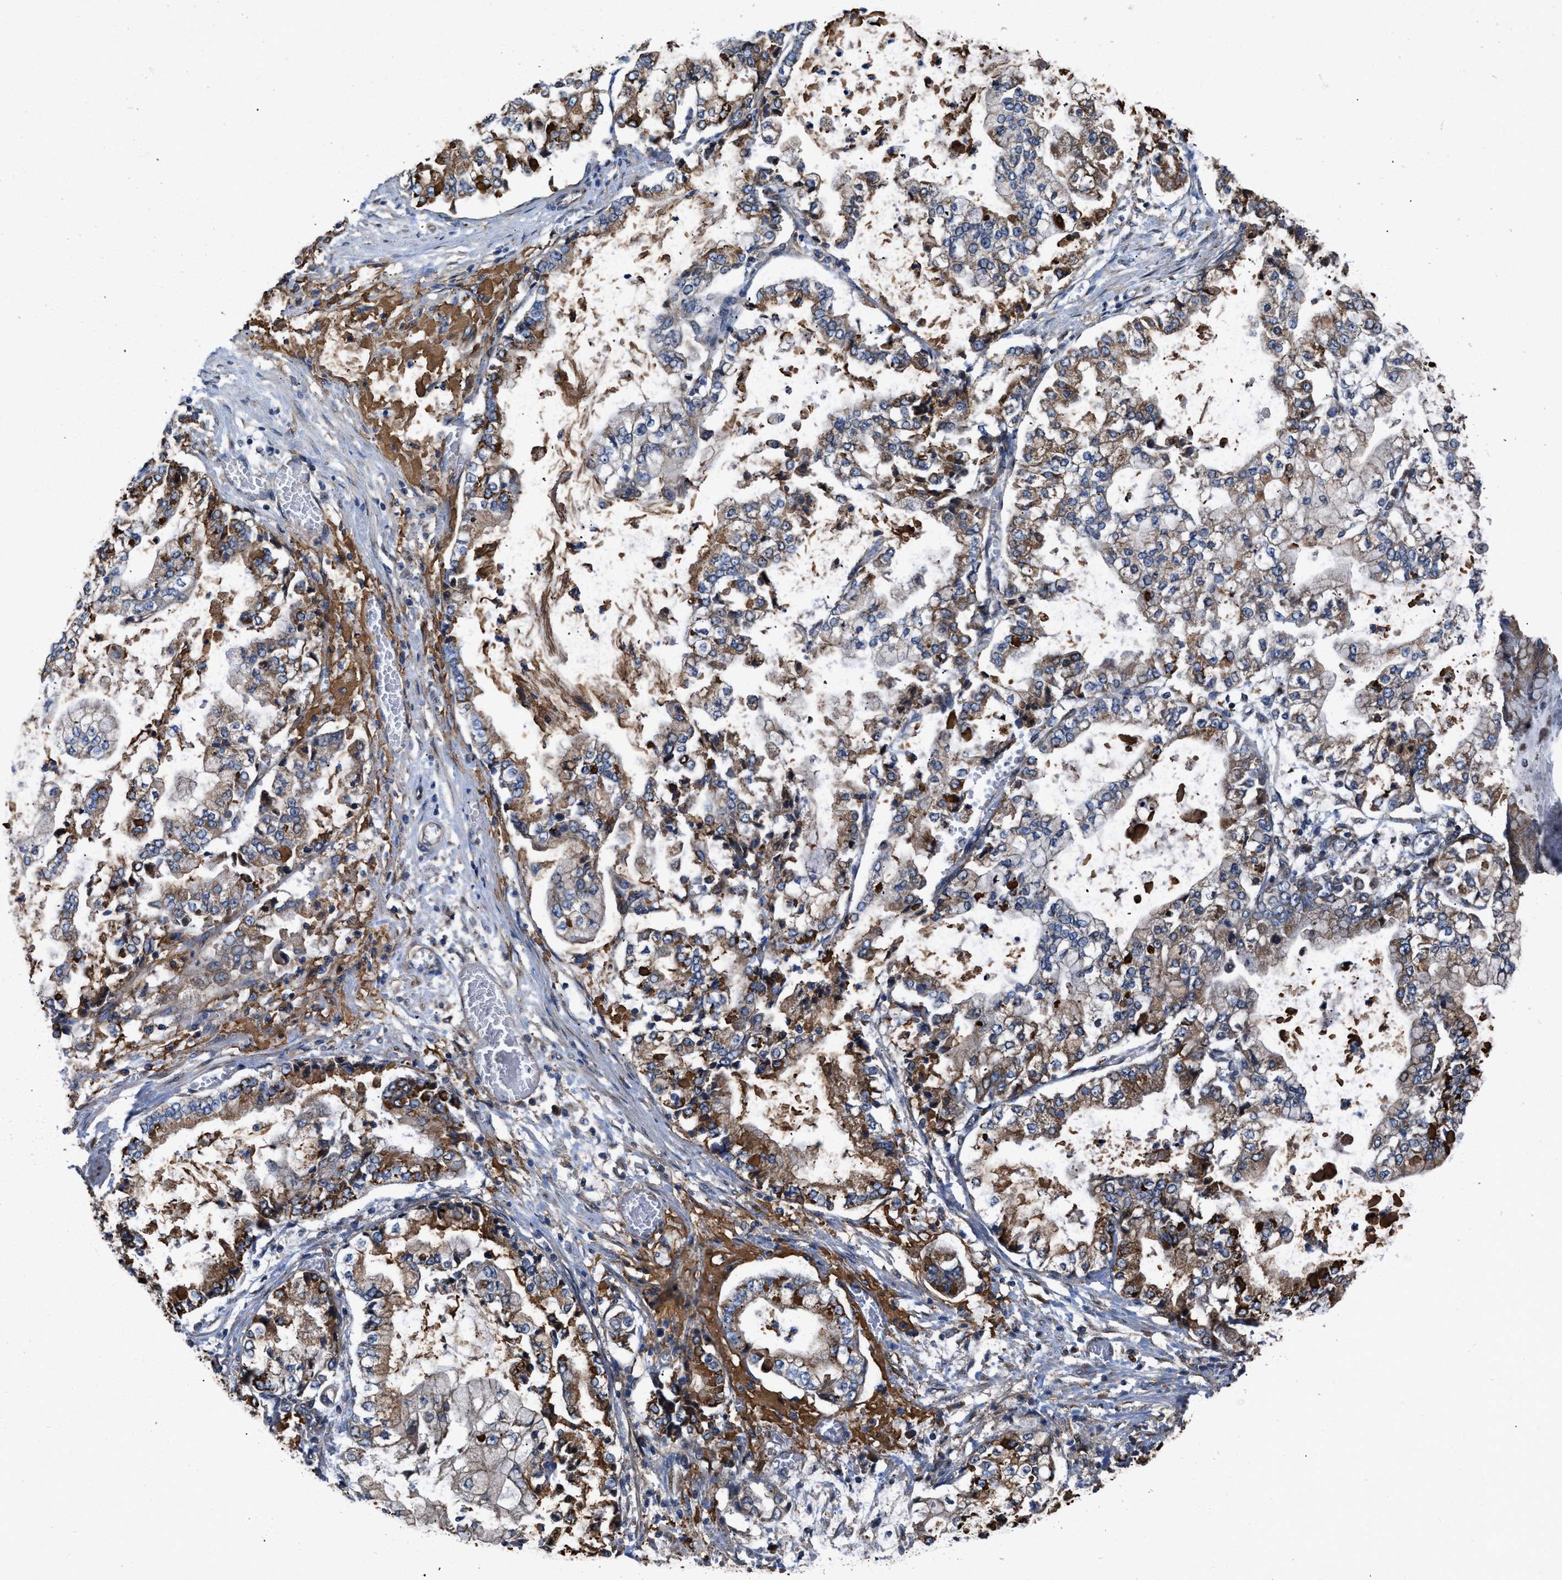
{"staining": {"intensity": "moderate", "quantity": ">75%", "location": "cytoplasmic/membranous"}, "tissue": "stomach cancer", "cell_type": "Tumor cells", "image_type": "cancer", "snomed": [{"axis": "morphology", "description": "Adenocarcinoma, NOS"}, {"axis": "topography", "description": "Stomach"}], "caption": "Immunohistochemistry (IHC) image of stomach cancer (adenocarcinoma) stained for a protein (brown), which demonstrates medium levels of moderate cytoplasmic/membranous staining in approximately >75% of tumor cells.", "gene": "CEP128", "patient": {"sex": "male", "age": 76}}